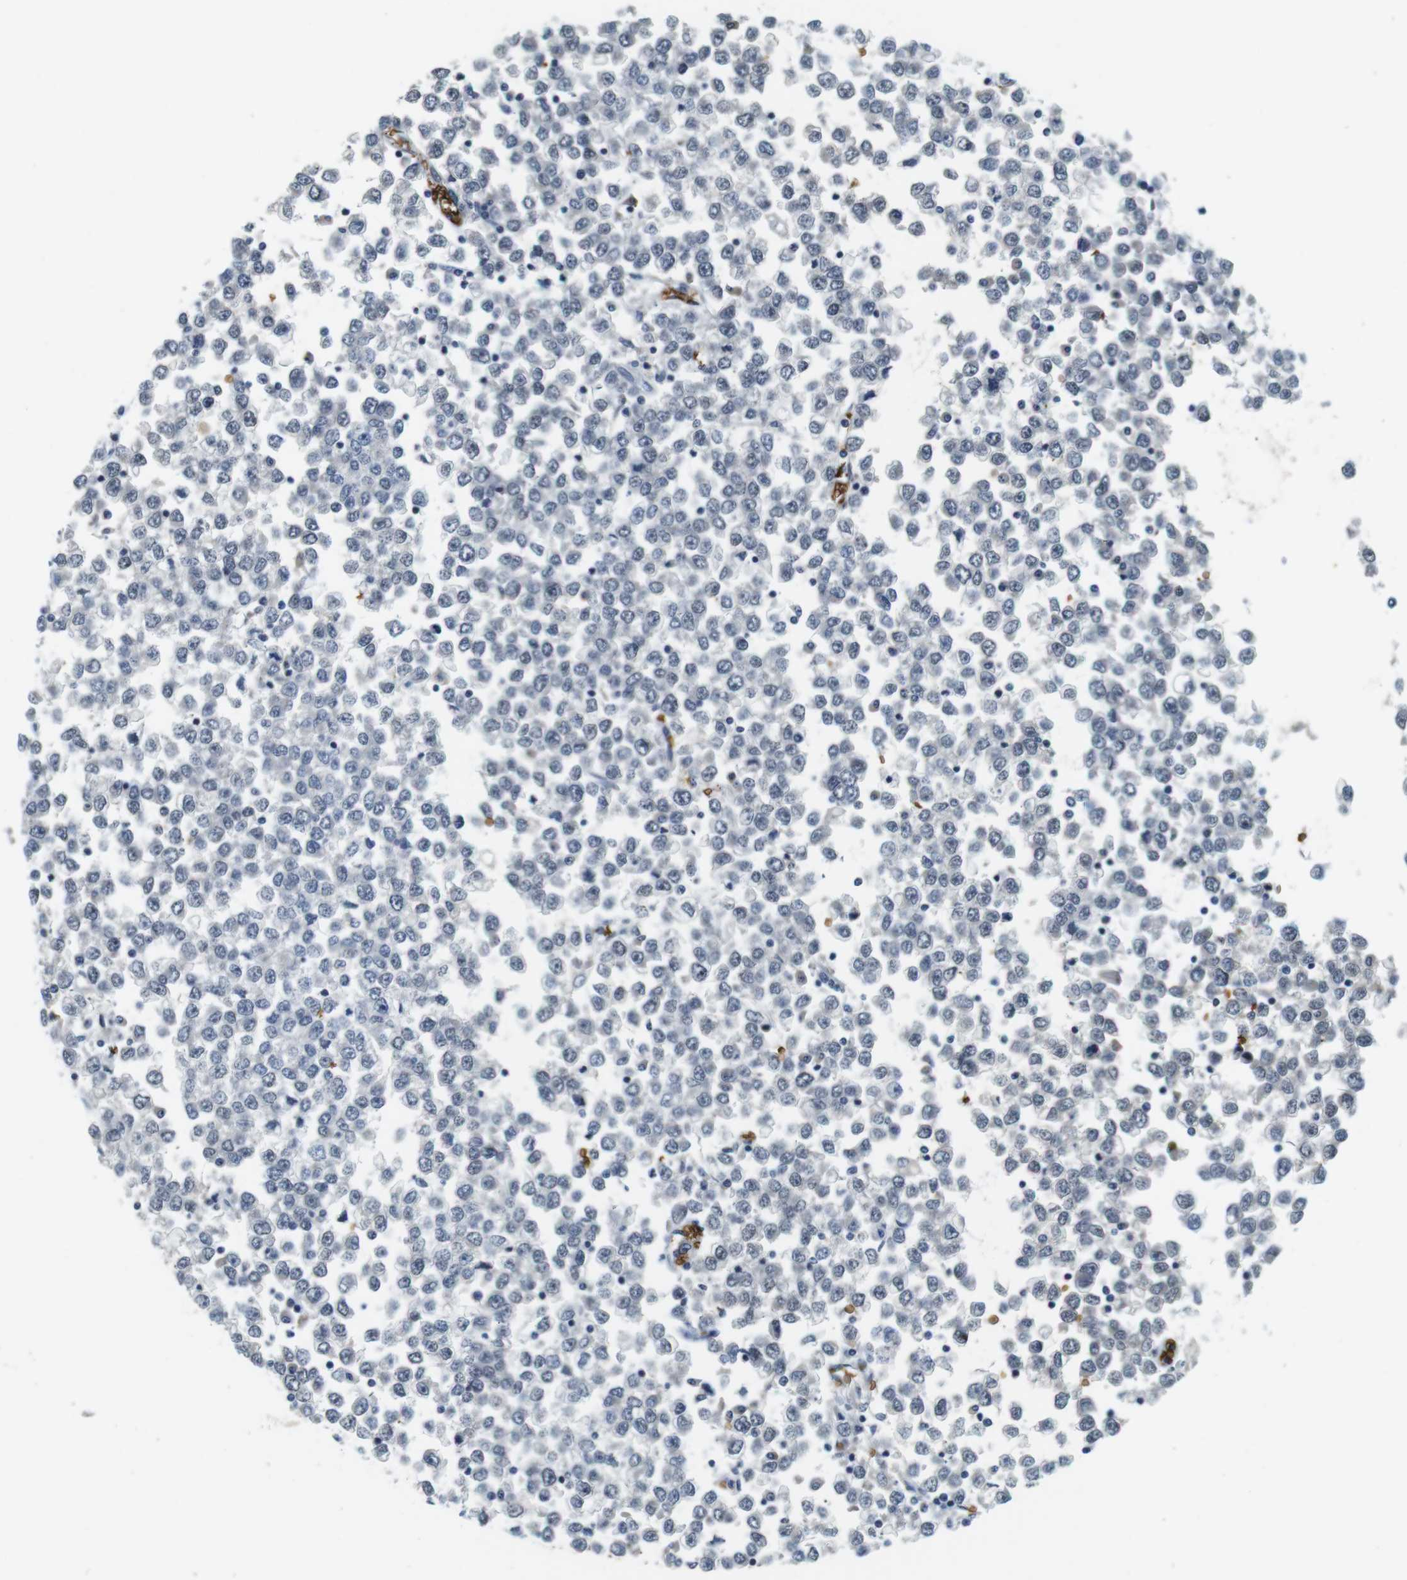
{"staining": {"intensity": "negative", "quantity": "none", "location": "none"}, "tissue": "testis cancer", "cell_type": "Tumor cells", "image_type": "cancer", "snomed": [{"axis": "morphology", "description": "Seminoma, NOS"}, {"axis": "topography", "description": "Testis"}], "caption": "Immunohistochemistry (IHC) image of neoplastic tissue: human seminoma (testis) stained with DAB exhibits no significant protein staining in tumor cells.", "gene": "SLC4A1", "patient": {"sex": "male", "age": 65}}